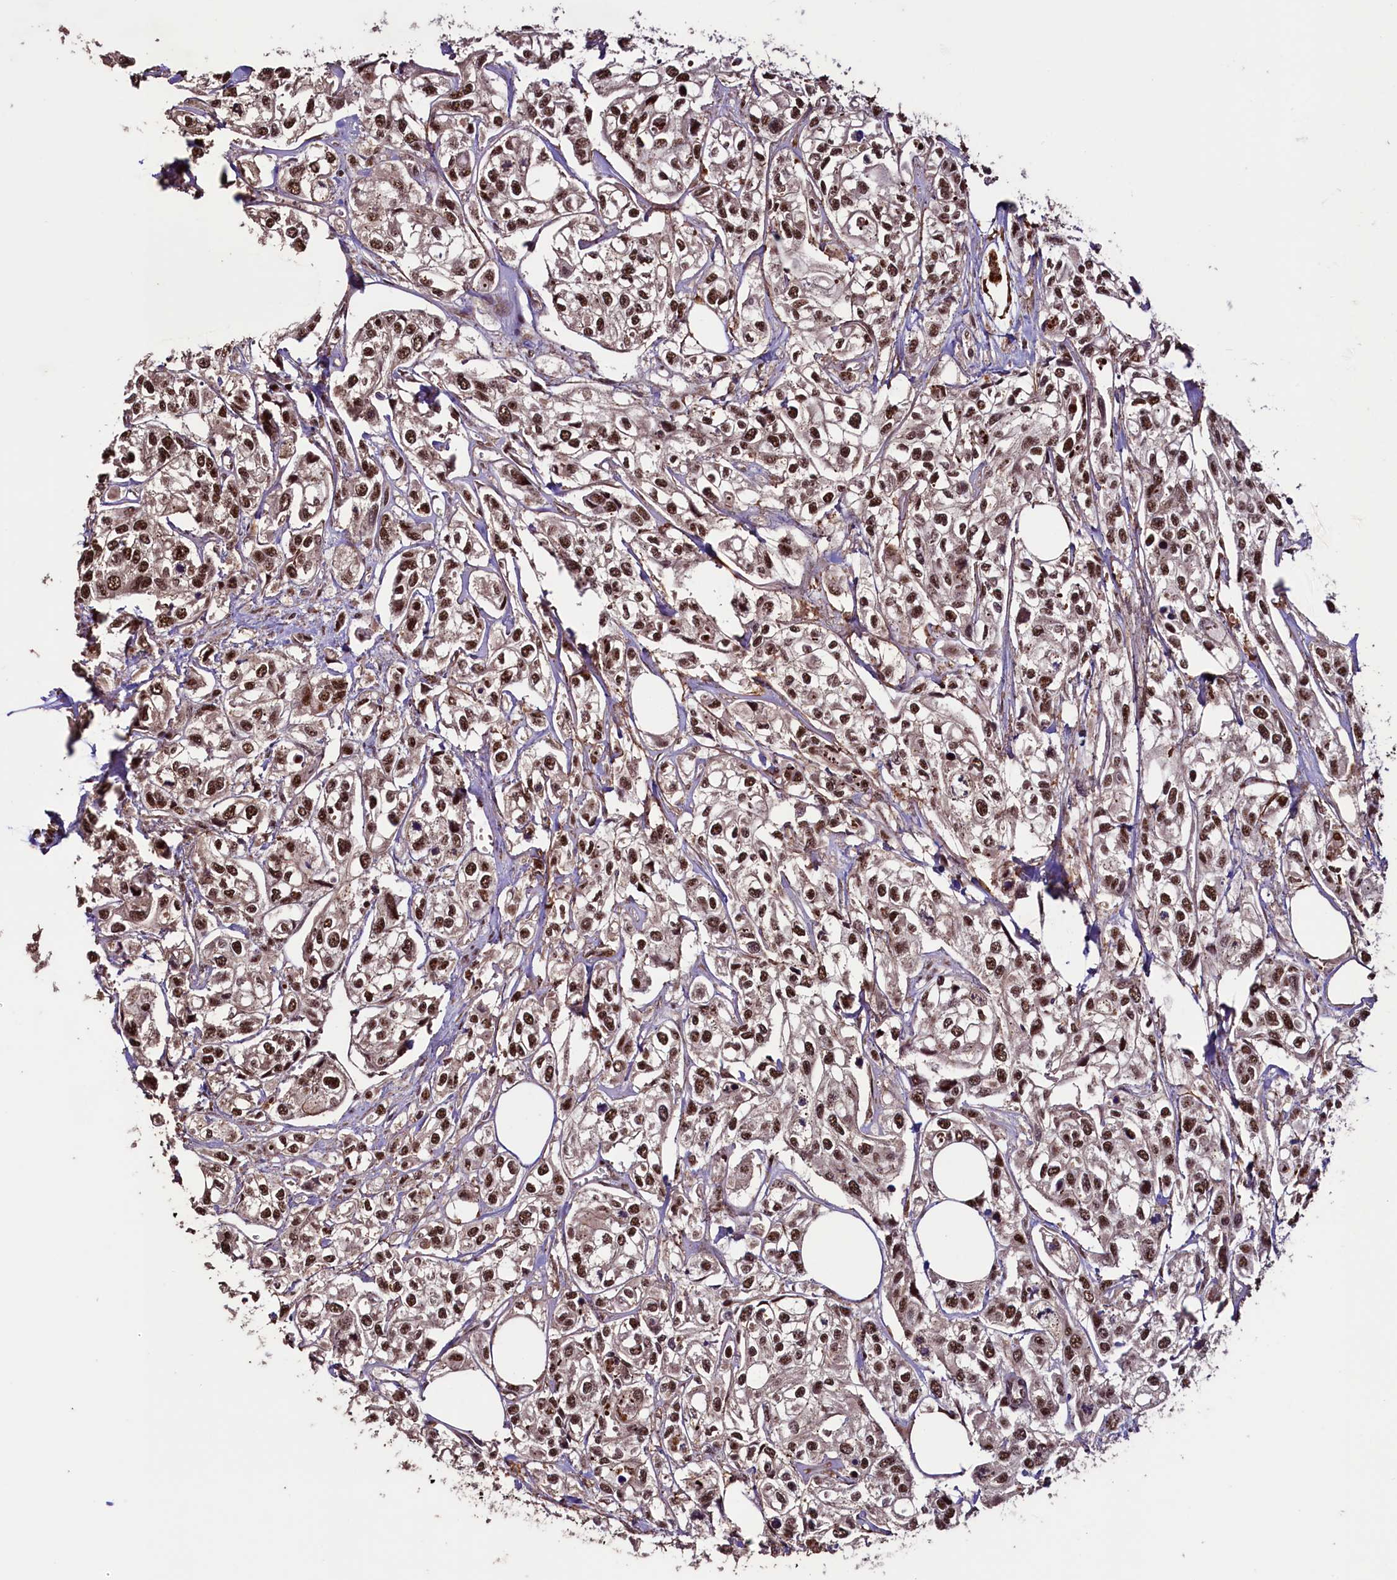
{"staining": {"intensity": "strong", "quantity": ">75%", "location": "nuclear"}, "tissue": "urothelial cancer", "cell_type": "Tumor cells", "image_type": "cancer", "snomed": [{"axis": "morphology", "description": "Urothelial carcinoma, High grade"}, {"axis": "topography", "description": "Urinary bladder"}], "caption": "This photomicrograph reveals immunohistochemistry staining of urothelial carcinoma (high-grade), with high strong nuclear staining in about >75% of tumor cells.", "gene": "SFSWAP", "patient": {"sex": "male", "age": 67}}